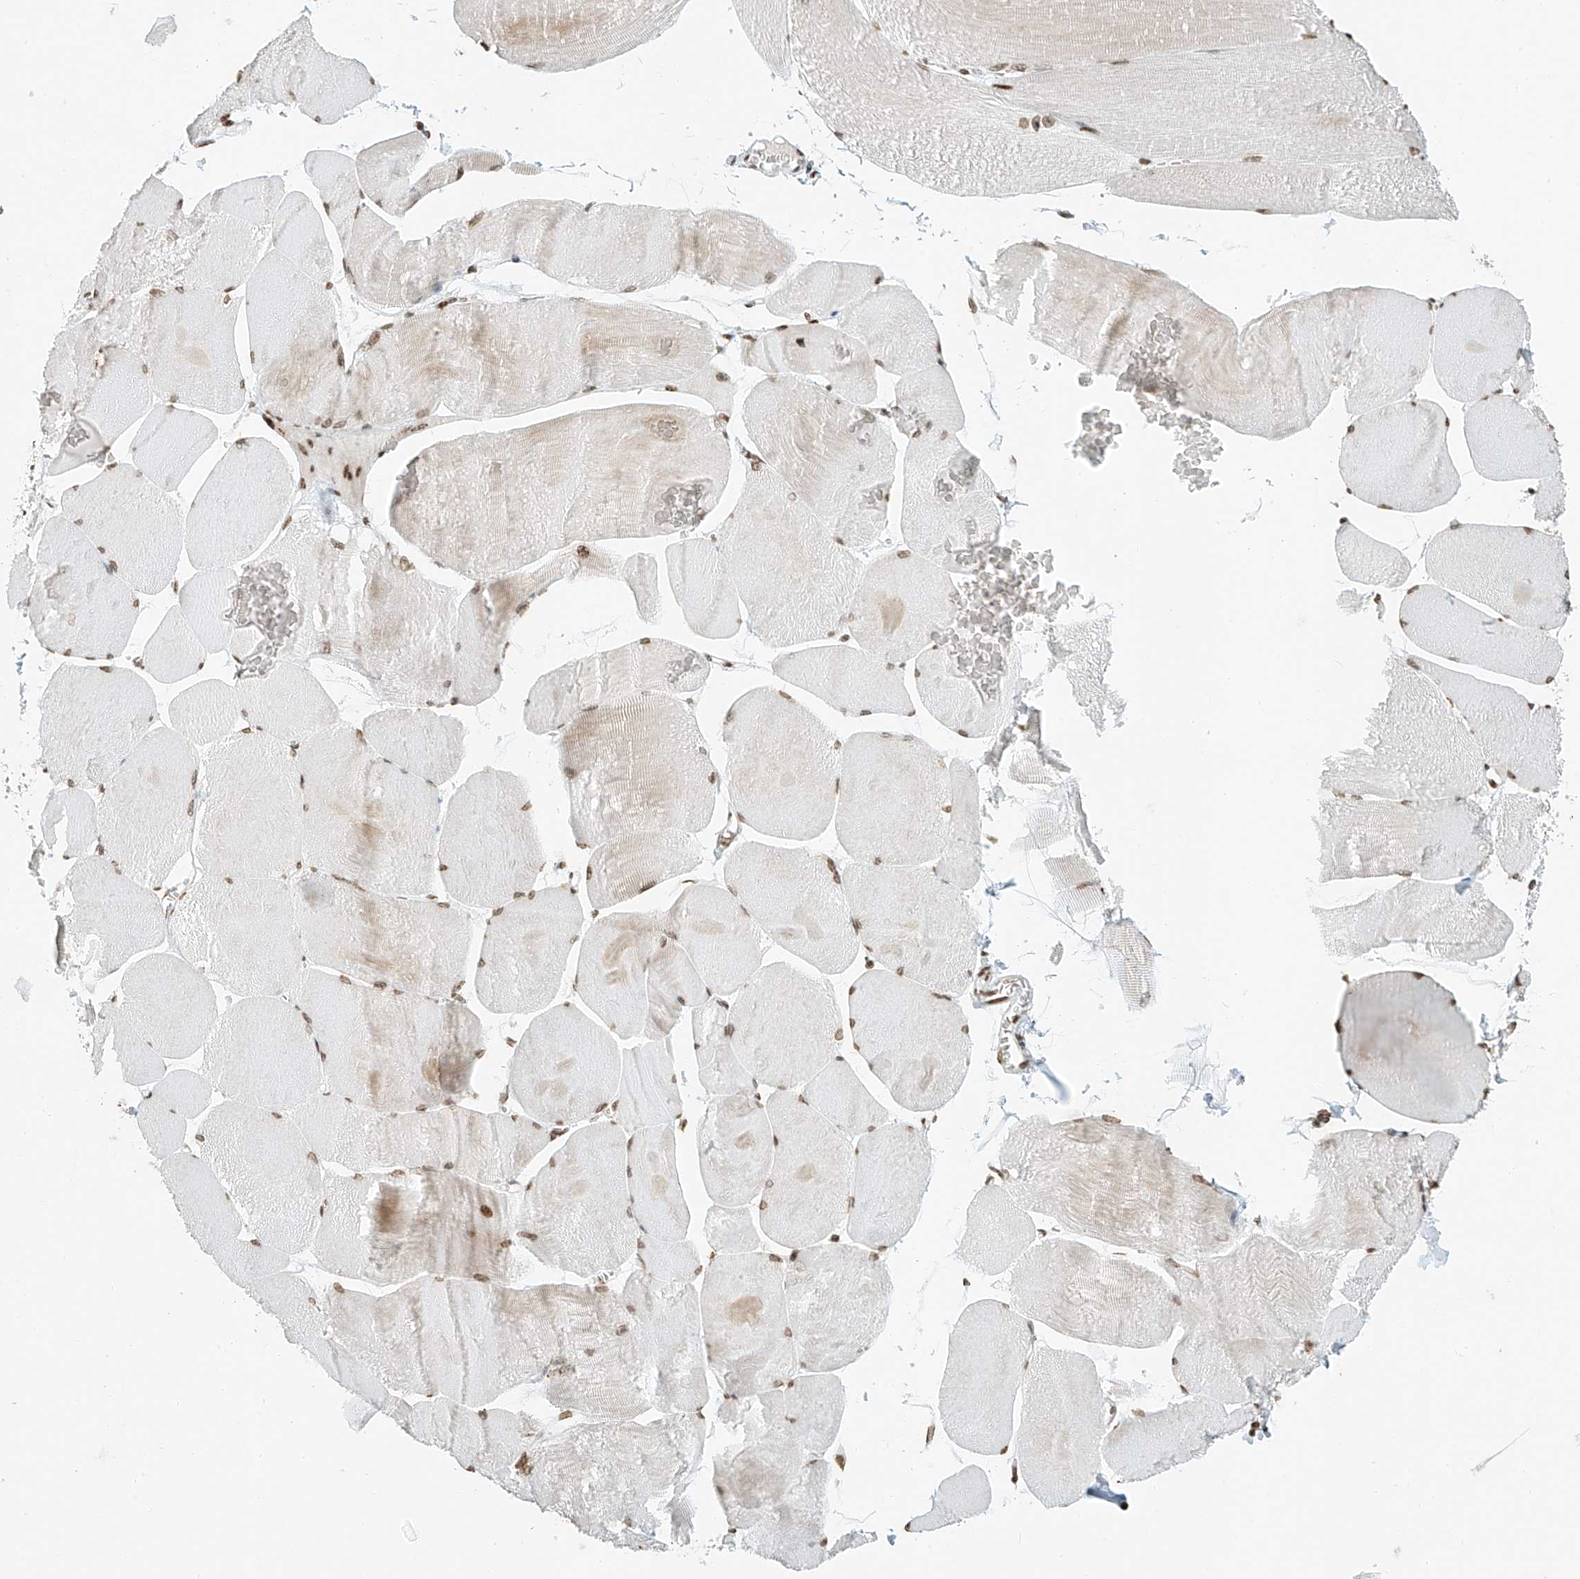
{"staining": {"intensity": "moderate", "quantity": ">75%", "location": "nuclear"}, "tissue": "skeletal muscle", "cell_type": "Myocytes", "image_type": "normal", "snomed": [{"axis": "morphology", "description": "Normal tissue, NOS"}, {"axis": "morphology", "description": "Basal cell carcinoma"}, {"axis": "topography", "description": "Skeletal muscle"}], "caption": "Protein expression analysis of benign skeletal muscle reveals moderate nuclear staining in approximately >75% of myocytes.", "gene": "C17orf58", "patient": {"sex": "female", "age": 64}}